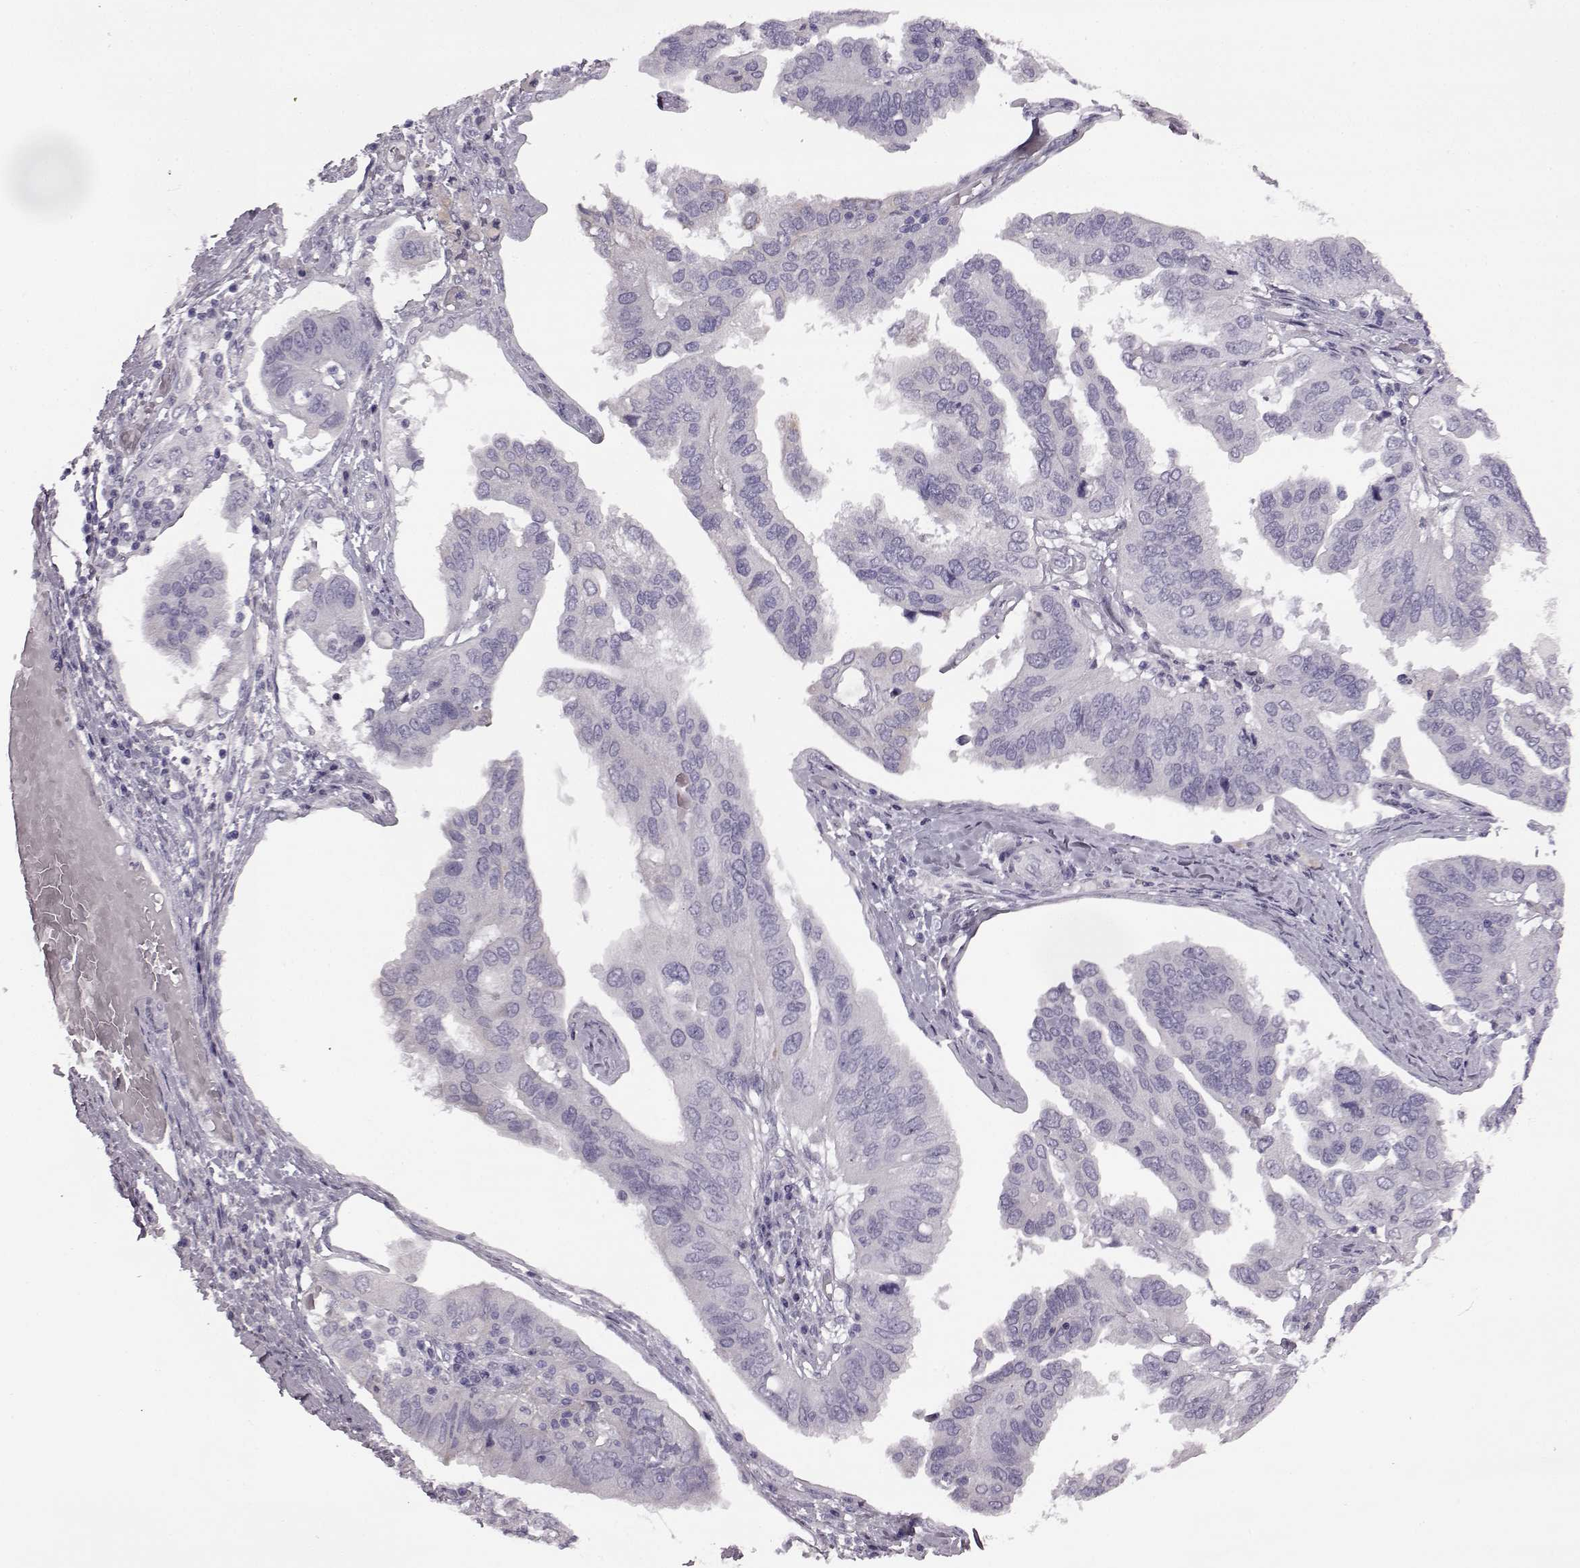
{"staining": {"intensity": "negative", "quantity": "none", "location": "none"}, "tissue": "ovarian cancer", "cell_type": "Tumor cells", "image_type": "cancer", "snomed": [{"axis": "morphology", "description": "Cystadenocarcinoma, serous, NOS"}, {"axis": "topography", "description": "Ovary"}], "caption": "The IHC photomicrograph has no significant staining in tumor cells of serous cystadenocarcinoma (ovarian) tissue. (DAB IHC visualized using brightfield microscopy, high magnification).", "gene": "ODAD4", "patient": {"sex": "female", "age": 79}}